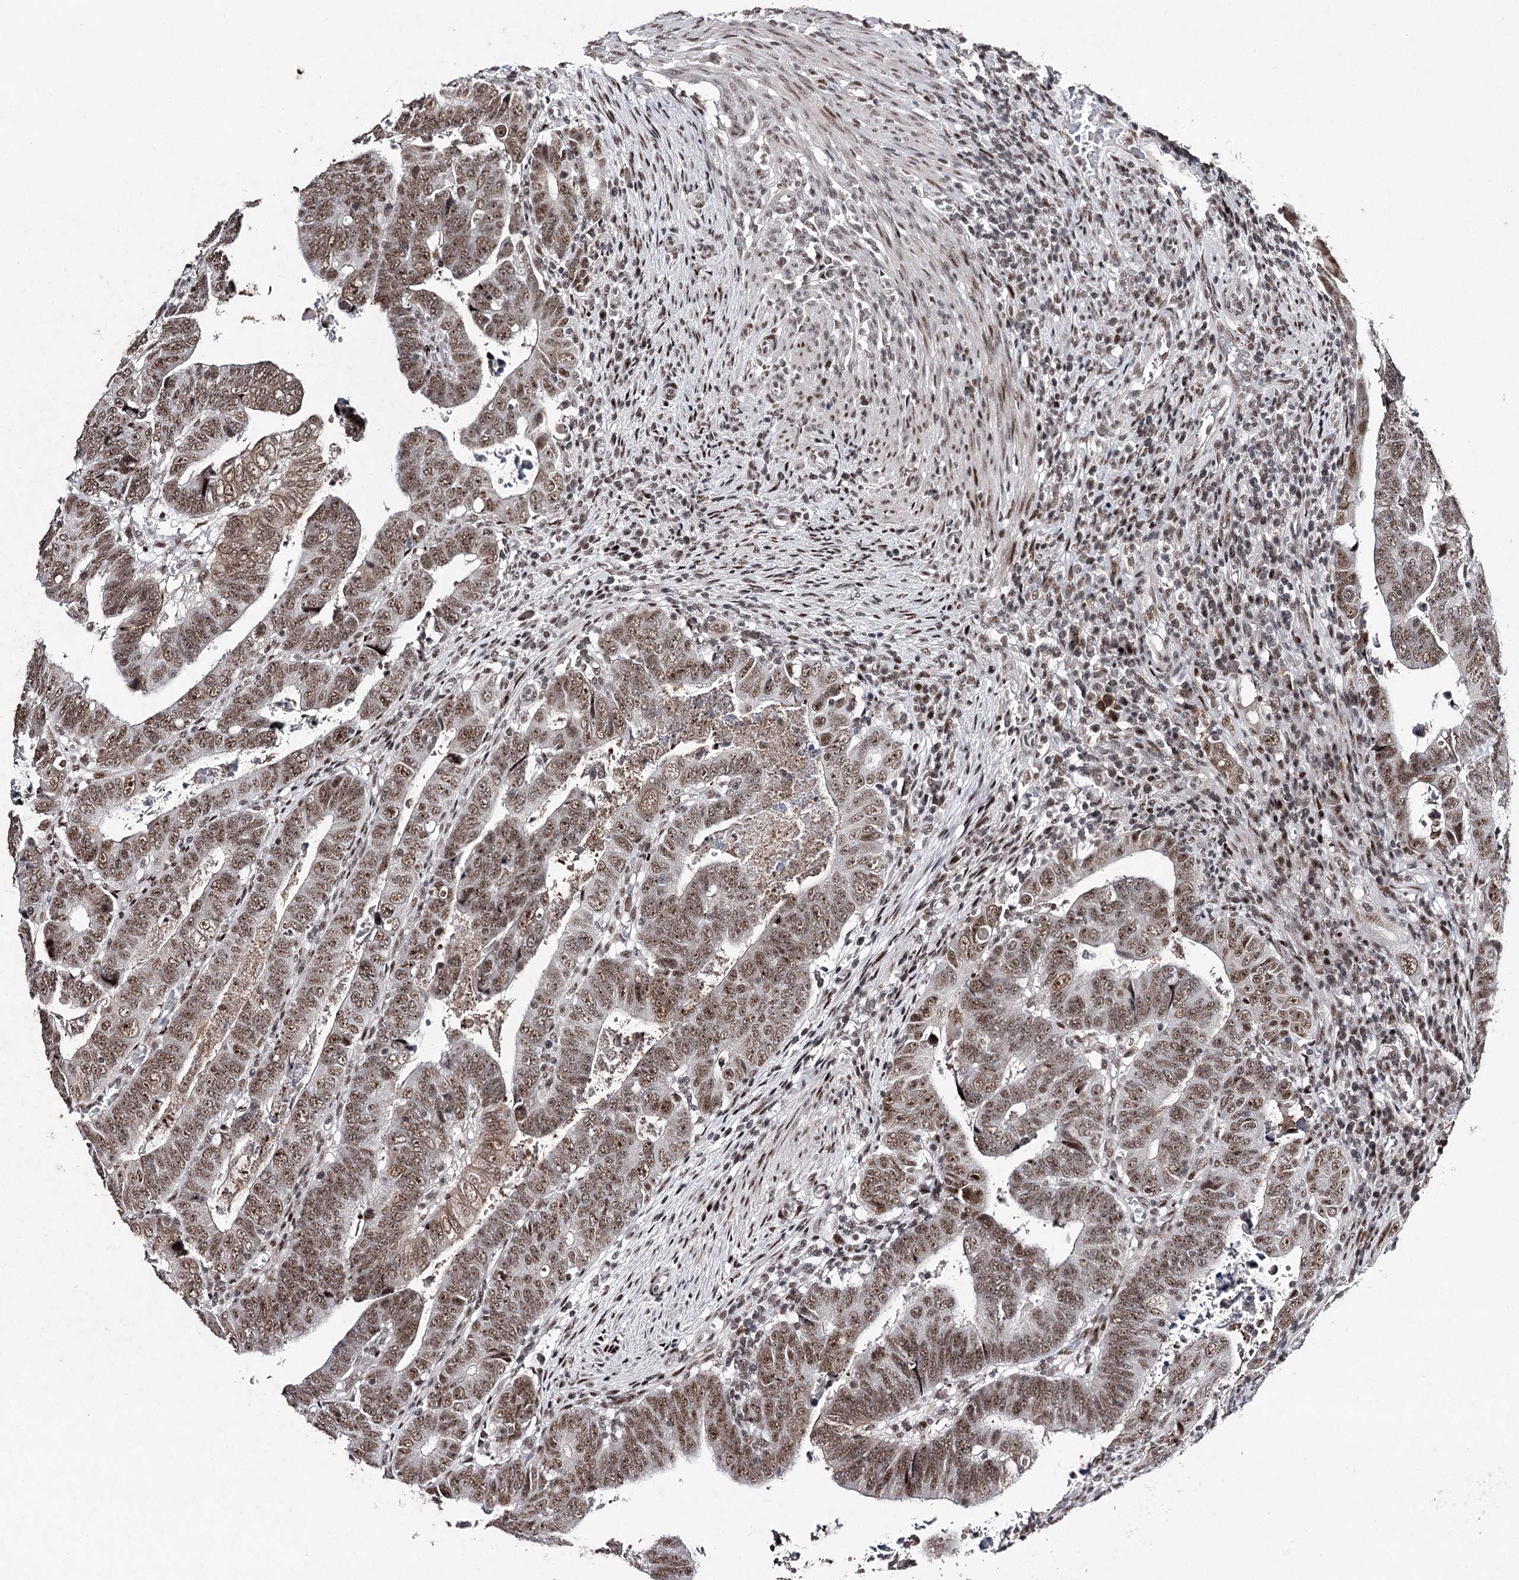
{"staining": {"intensity": "moderate", "quantity": ">75%", "location": "nuclear"}, "tissue": "colorectal cancer", "cell_type": "Tumor cells", "image_type": "cancer", "snomed": [{"axis": "morphology", "description": "Normal tissue, NOS"}, {"axis": "morphology", "description": "Adenocarcinoma, NOS"}, {"axis": "topography", "description": "Rectum"}], "caption": "Brown immunohistochemical staining in human adenocarcinoma (colorectal) demonstrates moderate nuclear staining in about >75% of tumor cells.", "gene": "PDCD4", "patient": {"sex": "female", "age": 65}}